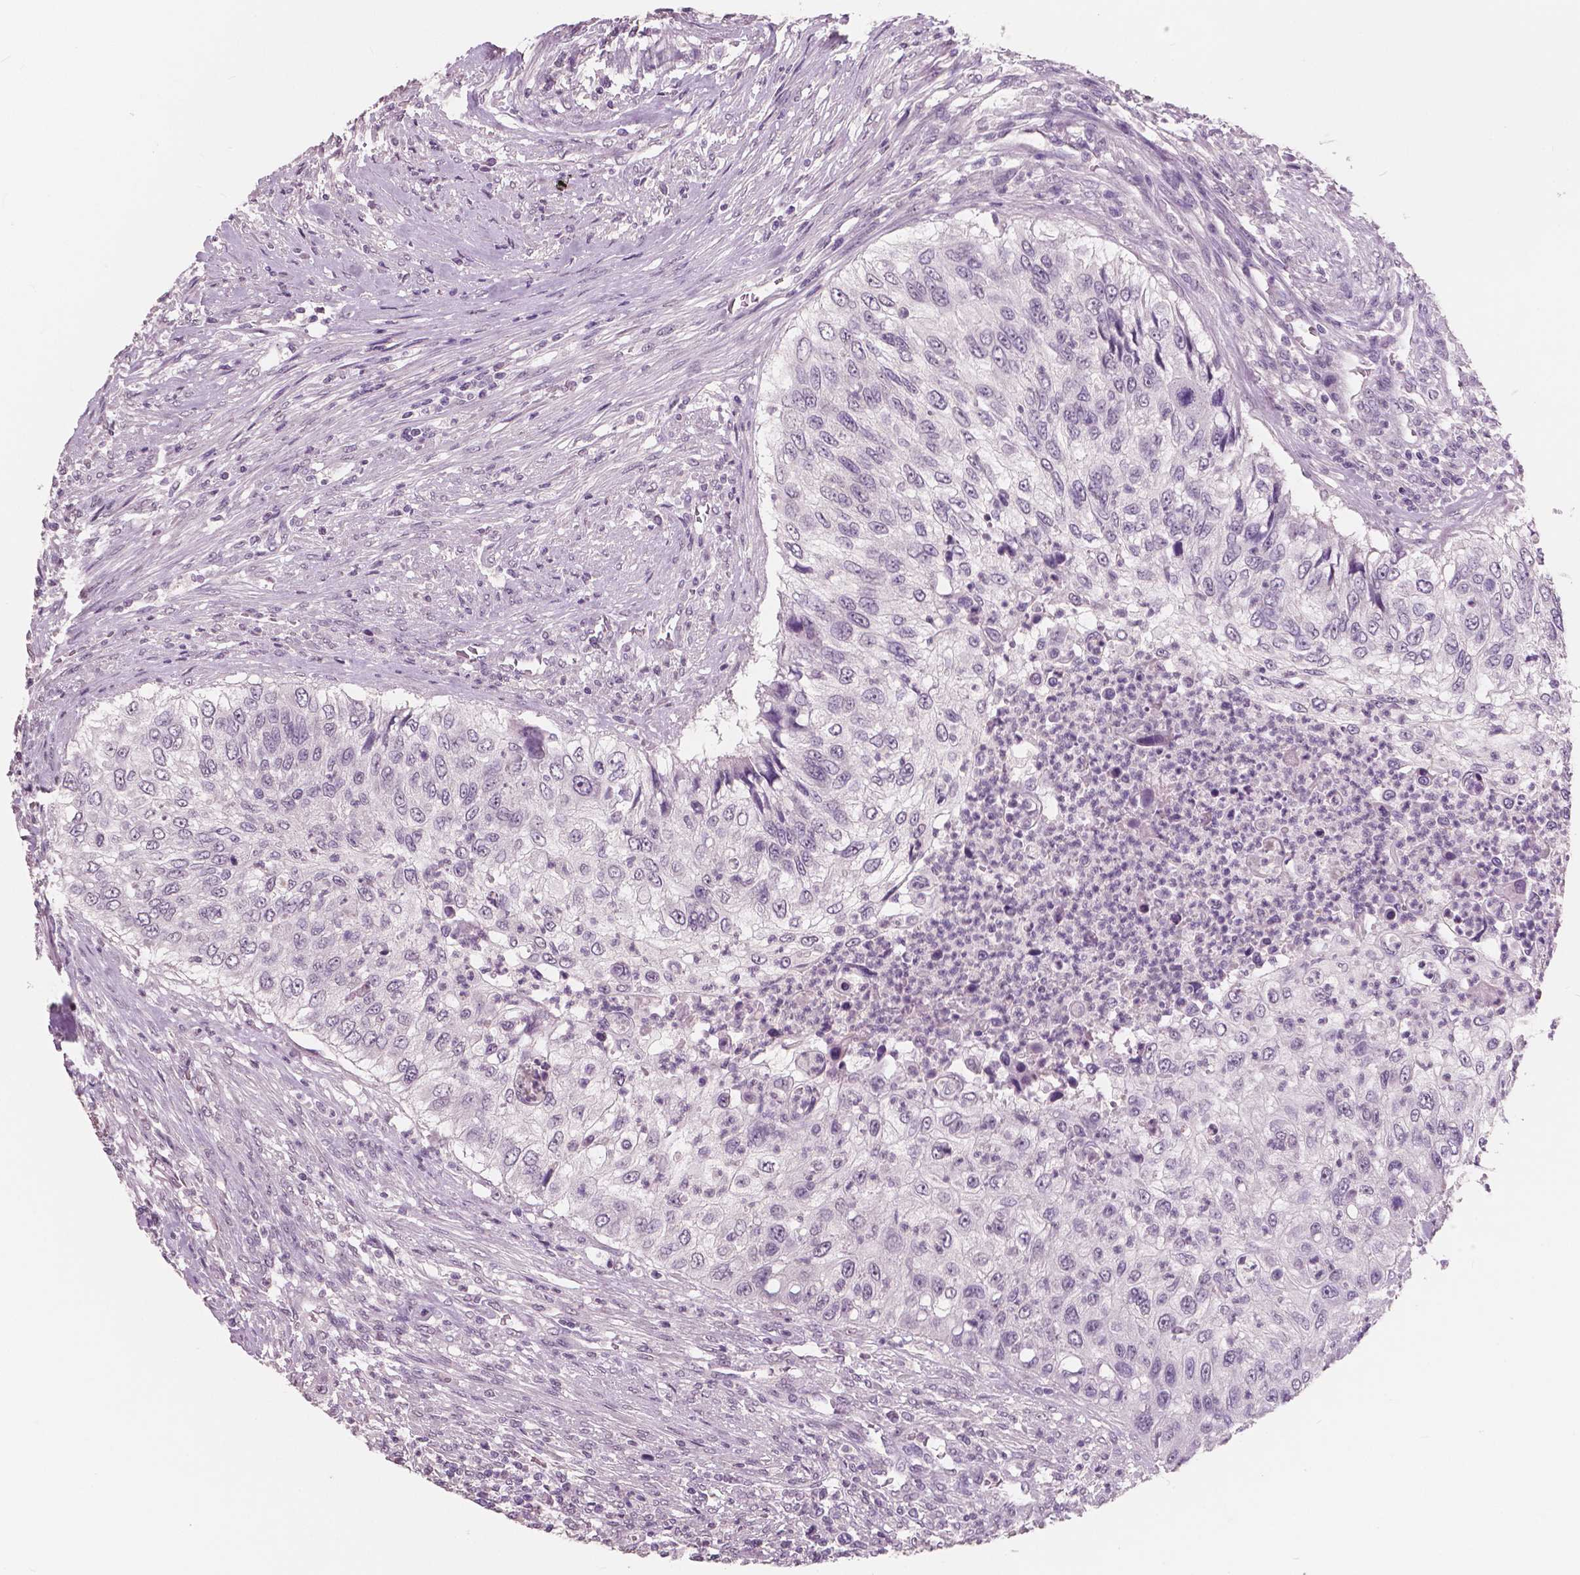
{"staining": {"intensity": "negative", "quantity": "none", "location": "none"}, "tissue": "urothelial cancer", "cell_type": "Tumor cells", "image_type": "cancer", "snomed": [{"axis": "morphology", "description": "Urothelial carcinoma, High grade"}, {"axis": "topography", "description": "Urinary bladder"}], "caption": "High-grade urothelial carcinoma was stained to show a protein in brown. There is no significant expression in tumor cells.", "gene": "NECAB1", "patient": {"sex": "female", "age": 60}}